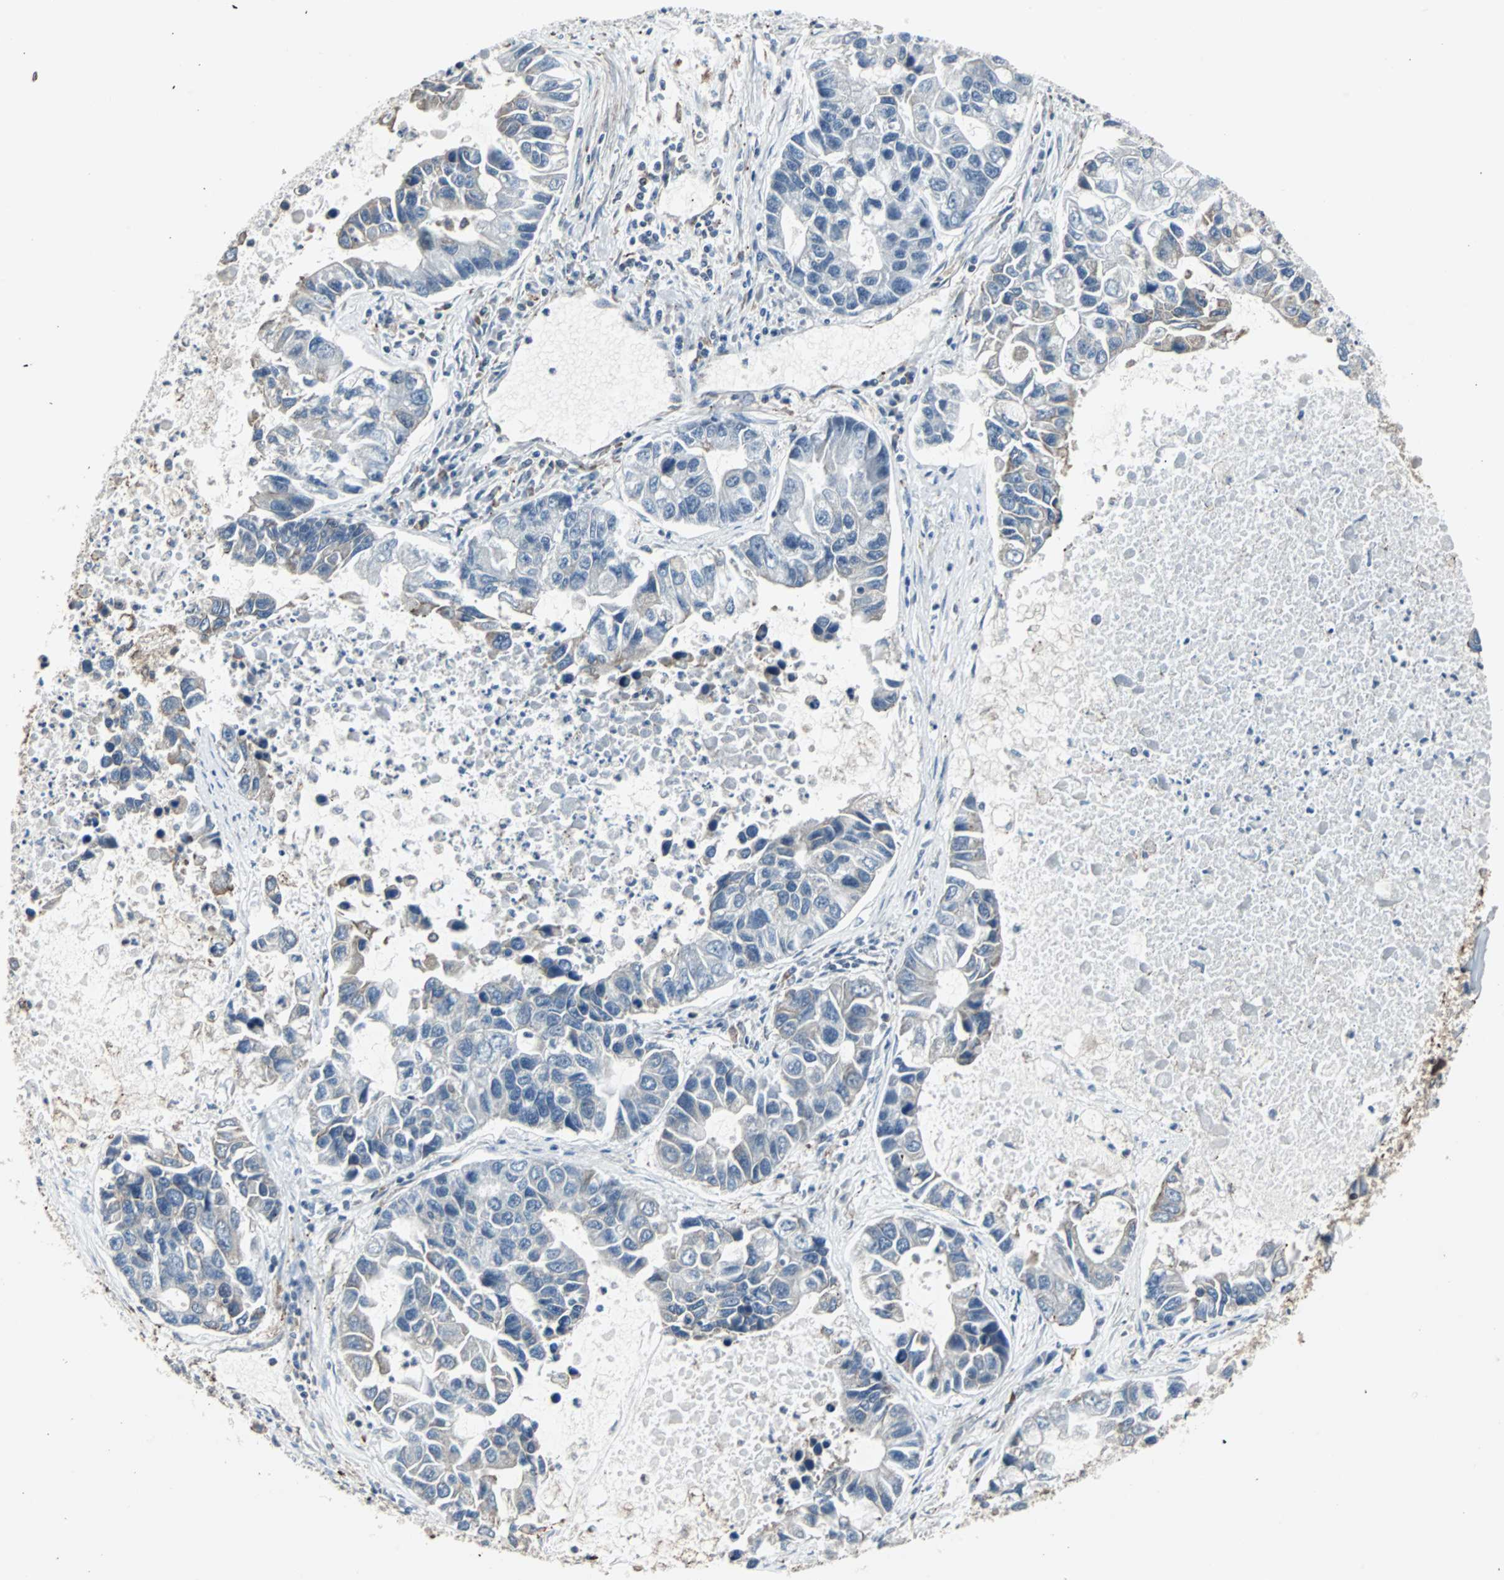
{"staining": {"intensity": "negative", "quantity": "none", "location": "none"}, "tissue": "lung cancer", "cell_type": "Tumor cells", "image_type": "cancer", "snomed": [{"axis": "morphology", "description": "Adenocarcinoma, NOS"}, {"axis": "topography", "description": "Lung"}], "caption": "High magnification brightfield microscopy of adenocarcinoma (lung) stained with DAB (brown) and counterstained with hematoxylin (blue): tumor cells show no significant expression. (Immunohistochemistry (ihc), brightfield microscopy, high magnification).", "gene": "TERF2IP", "patient": {"sex": "female", "age": 51}}